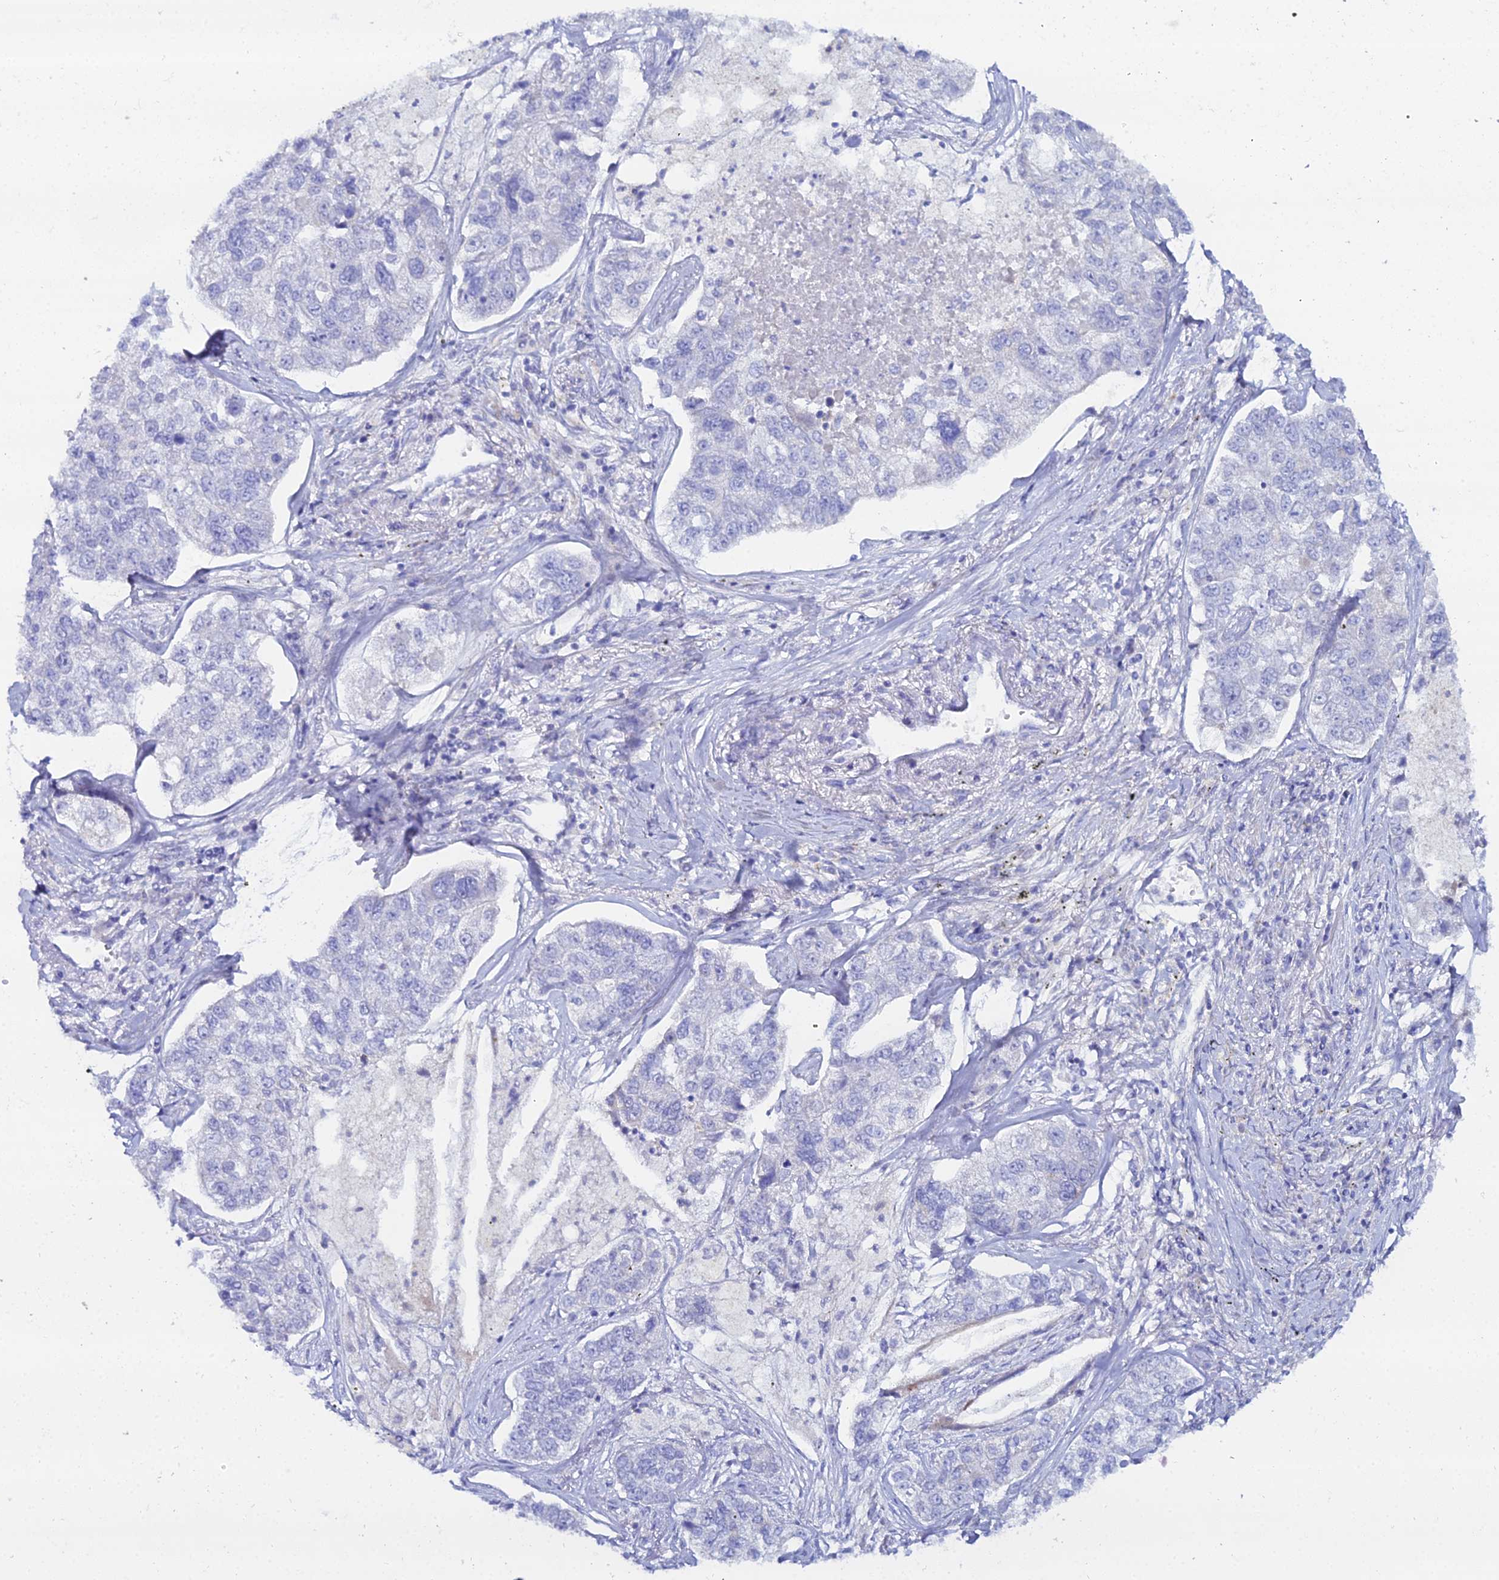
{"staining": {"intensity": "negative", "quantity": "none", "location": "none"}, "tissue": "lung cancer", "cell_type": "Tumor cells", "image_type": "cancer", "snomed": [{"axis": "morphology", "description": "Adenocarcinoma, NOS"}, {"axis": "topography", "description": "Lung"}], "caption": "An image of lung cancer (adenocarcinoma) stained for a protein reveals no brown staining in tumor cells.", "gene": "DHX34", "patient": {"sex": "male", "age": 49}}